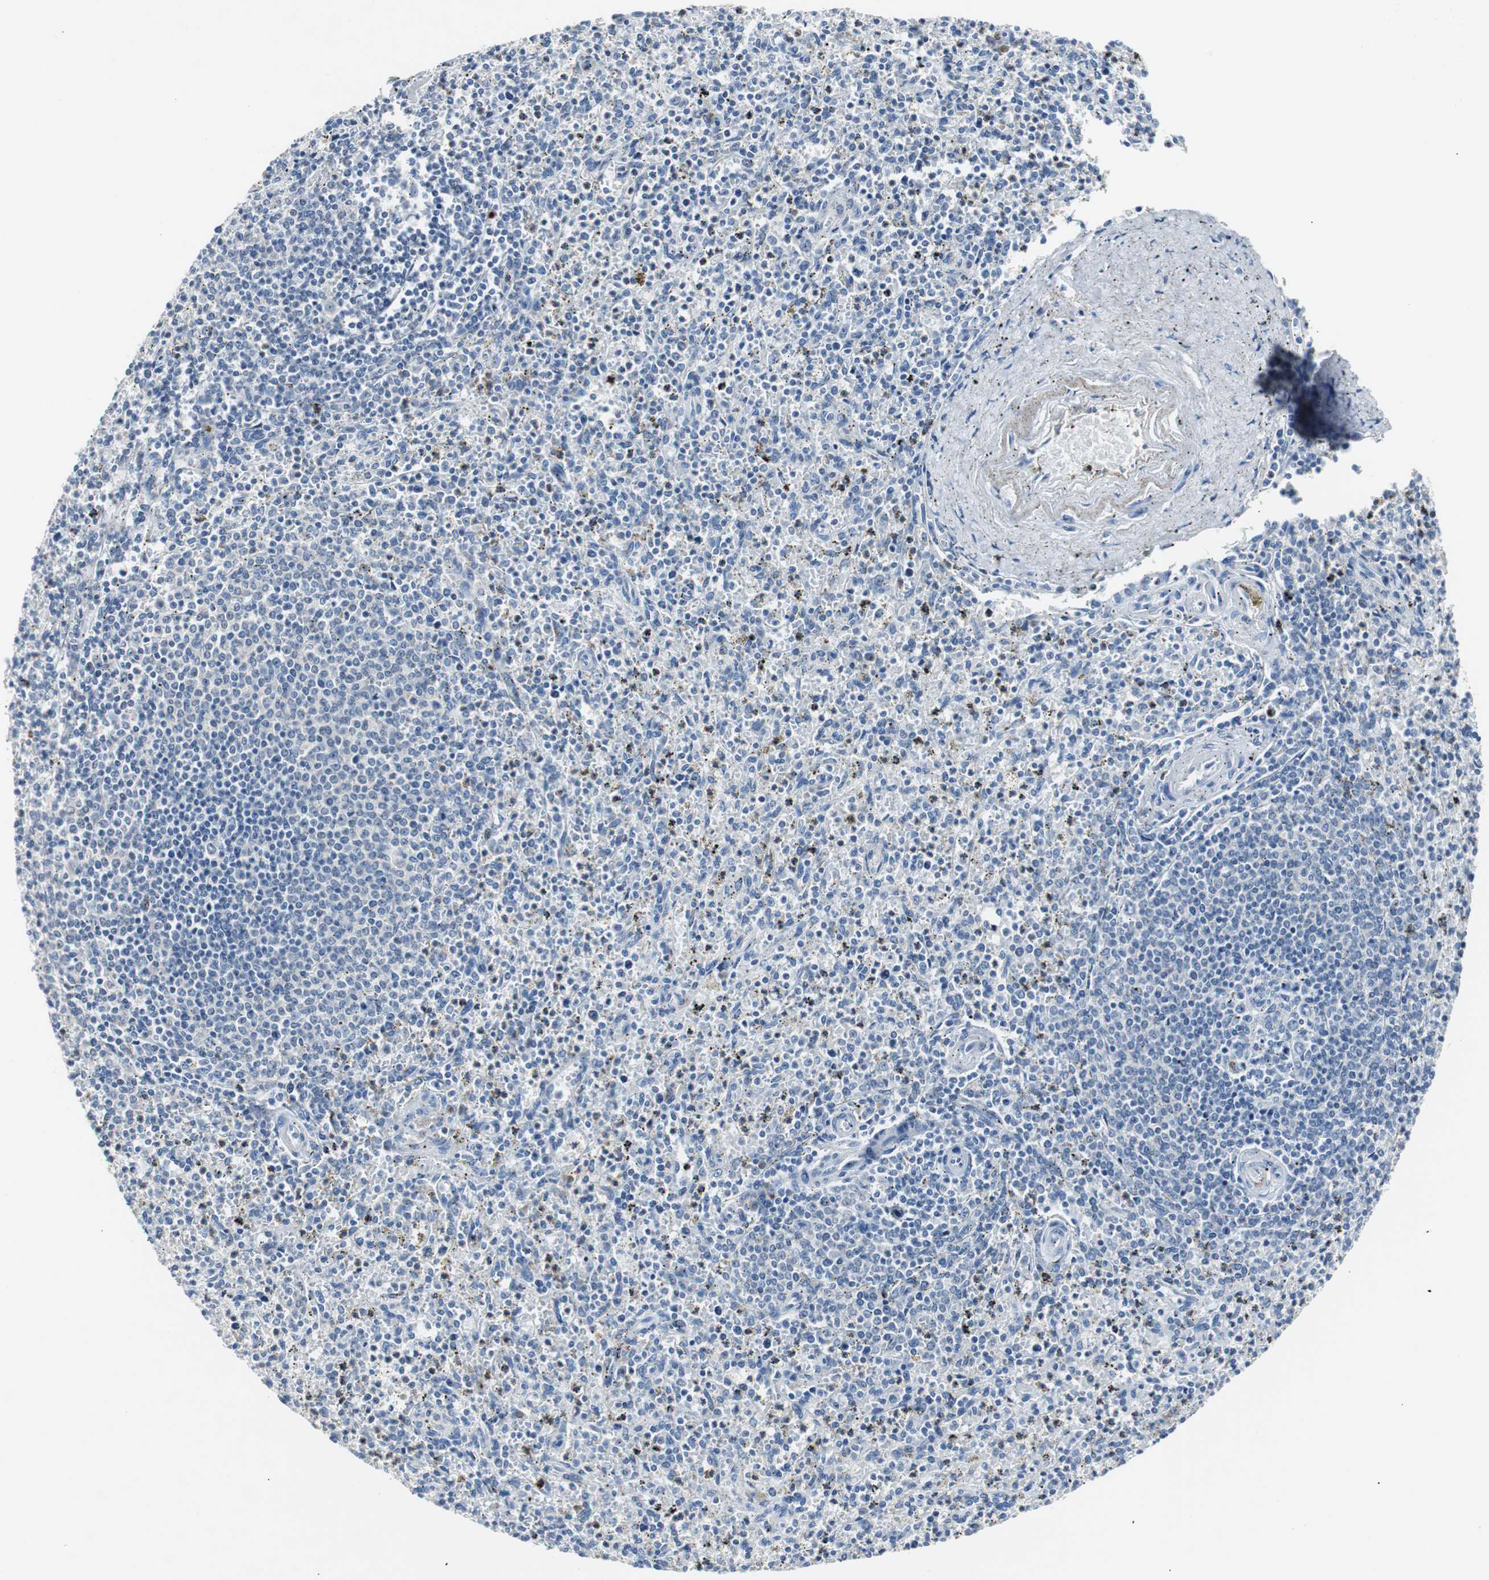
{"staining": {"intensity": "negative", "quantity": "none", "location": "none"}, "tissue": "spleen", "cell_type": "Cells in red pulp", "image_type": "normal", "snomed": [{"axis": "morphology", "description": "Normal tissue, NOS"}, {"axis": "topography", "description": "Spleen"}], "caption": "Micrograph shows no protein positivity in cells in red pulp of benign spleen.", "gene": "SOX30", "patient": {"sex": "male", "age": 72}}